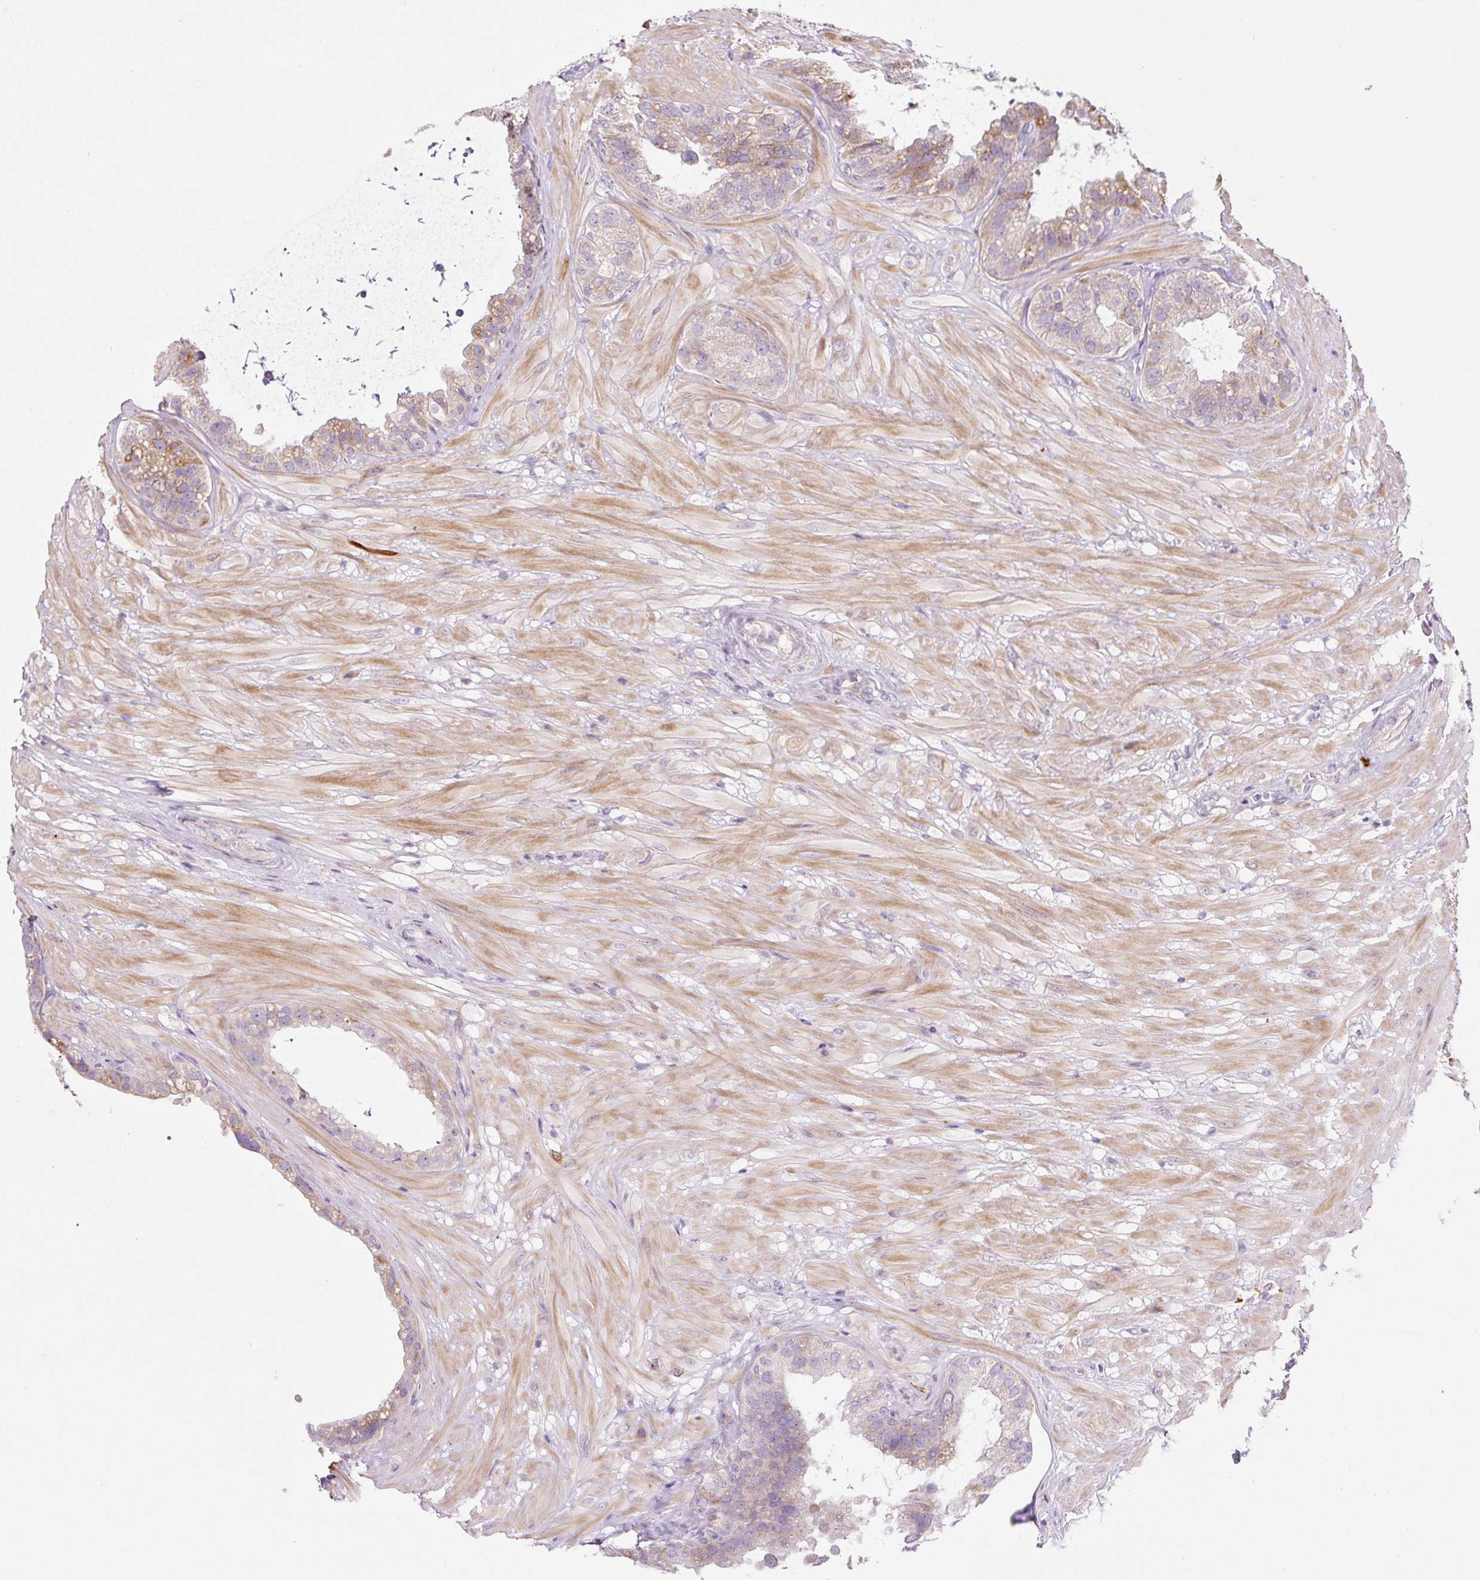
{"staining": {"intensity": "moderate", "quantity": "25%-75%", "location": "cytoplasmic/membranous"}, "tissue": "seminal vesicle", "cell_type": "Glandular cells", "image_type": "normal", "snomed": [{"axis": "morphology", "description": "Normal tissue, NOS"}, {"axis": "topography", "description": "Seminal veicle"}, {"axis": "topography", "description": "Peripheral nerve tissue"}], "caption": "Immunohistochemical staining of normal seminal vesicle reveals moderate cytoplasmic/membranous protein positivity in about 25%-75% of glandular cells. (Brightfield microscopy of DAB IHC at high magnification).", "gene": "FUT10", "patient": {"sex": "male", "age": 76}}